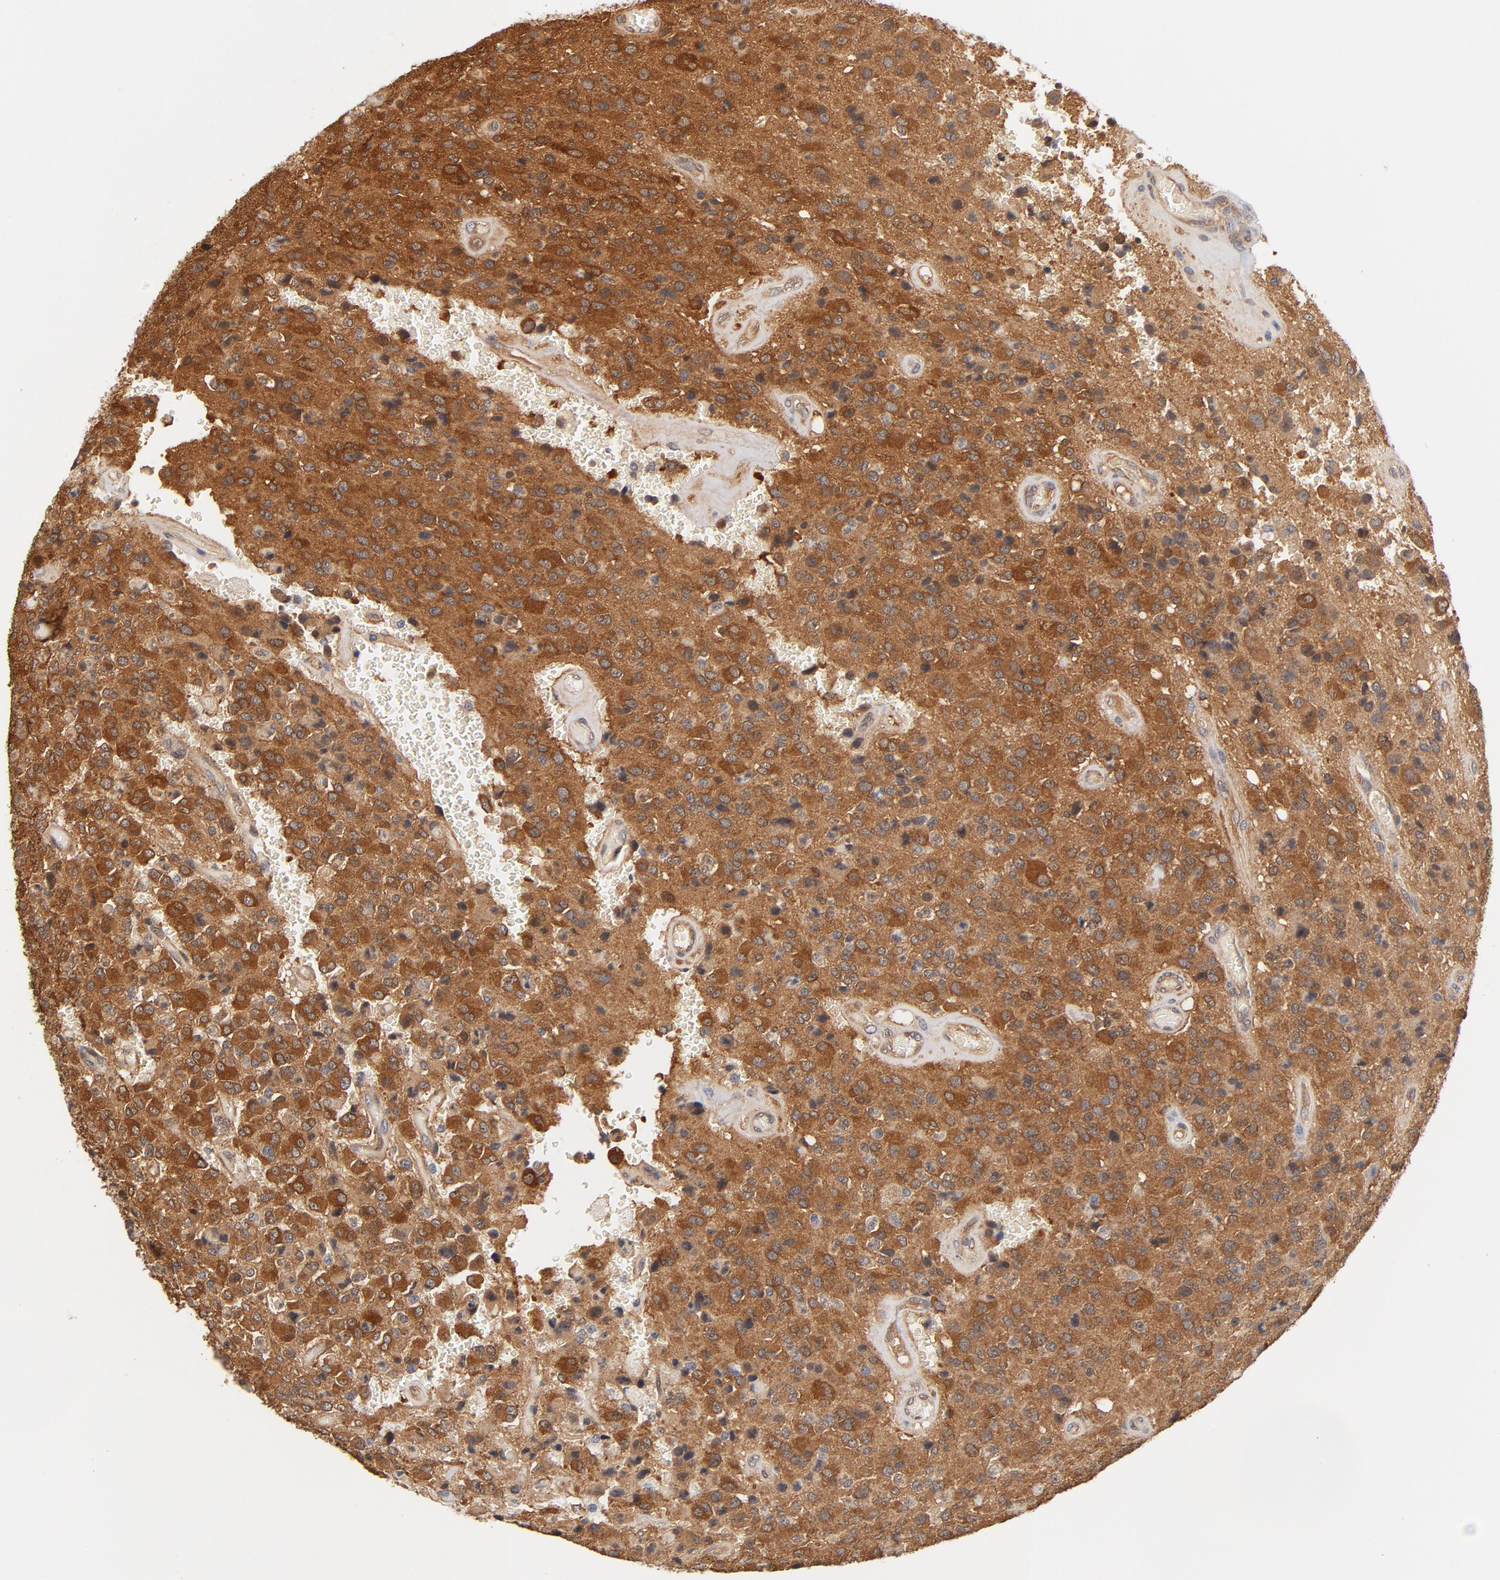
{"staining": {"intensity": "strong", "quantity": "25%-75%", "location": "cytoplasmic/membranous"}, "tissue": "glioma", "cell_type": "Tumor cells", "image_type": "cancer", "snomed": [{"axis": "morphology", "description": "Glioma, malignant, High grade"}, {"axis": "topography", "description": "pancreas cauda"}], "caption": "Protein expression analysis of human glioma reveals strong cytoplasmic/membranous staining in about 25%-75% of tumor cells.", "gene": "ASMTL", "patient": {"sex": "male", "age": 60}}